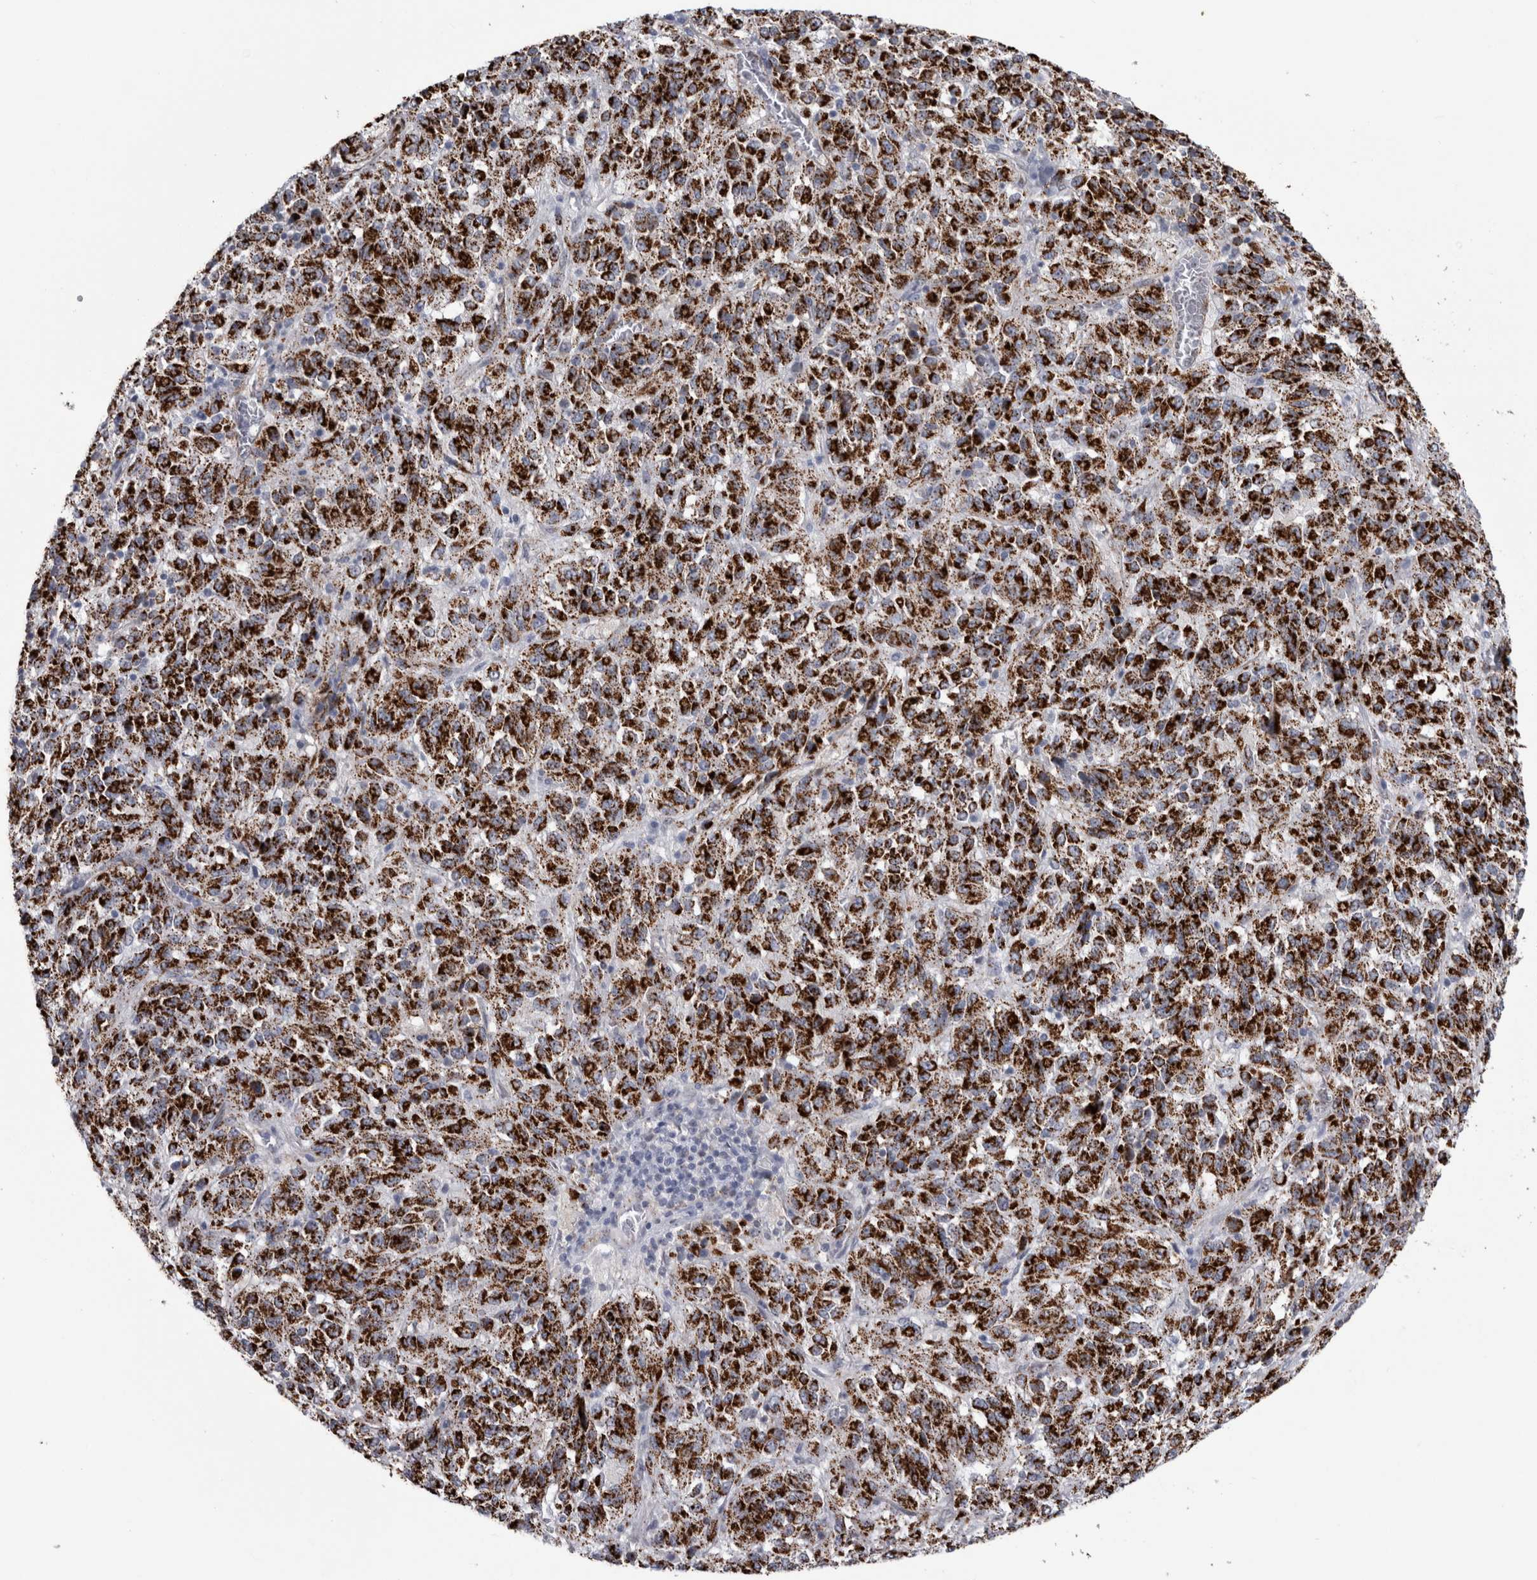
{"staining": {"intensity": "strong", "quantity": ">75%", "location": "cytoplasmic/membranous"}, "tissue": "melanoma", "cell_type": "Tumor cells", "image_type": "cancer", "snomed": [{"axis": "morphology", "description": "Malignant melanoma, Metastatic site"}, {"axis": "topography", "description": "Lung"}], "caption": "Immunohistochemistry histopathology image of neoplastic tissue: malignant melanoma (metastatic site) stained using immunohistochemistry exhibits high levels of strong protein expression localized specifically in the cytoplasmic/membranous of tumor cells, appearing as a cytoplasmic/membranous brown color.", "gene": "ACOT7", "patient": {"sex": "male", "age": 64}}